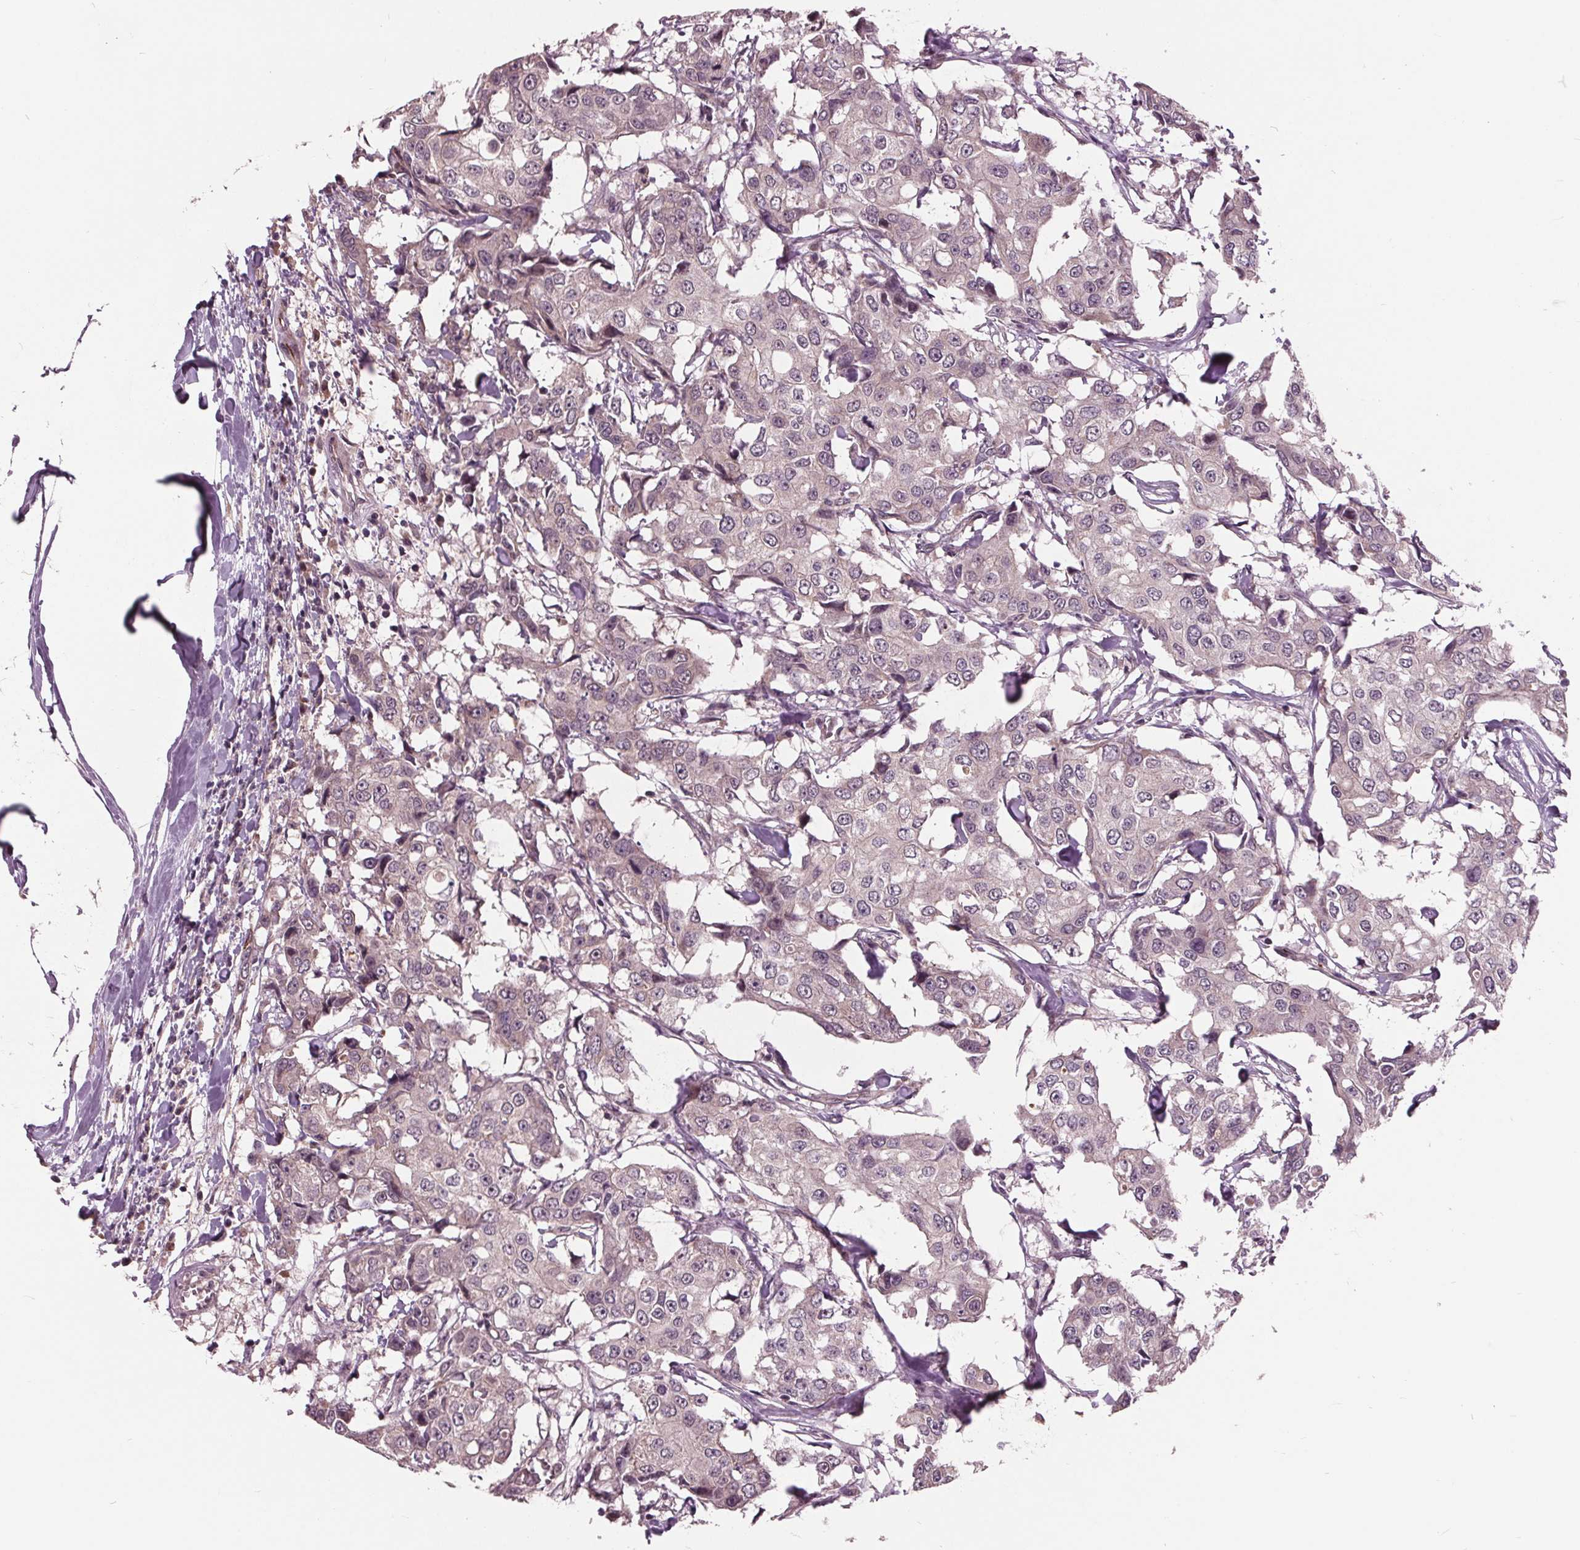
{"staining": {"intensity": "negative", "quantity": "none", "location": "none"}, "tissue": "breast cancer", "cell_type": "Tumor cells", "image_type": "cancer", "snomed": [{"axis": "morphology", "description": "Duct carcinoma"}, {"axis": "topography", "description": "Breast"}], "caption": "Image shows no significant protein staining in tumor cells of breast cancer.", "gene": "MAPK8", "patient": {"sex": "female", "age": 27}}